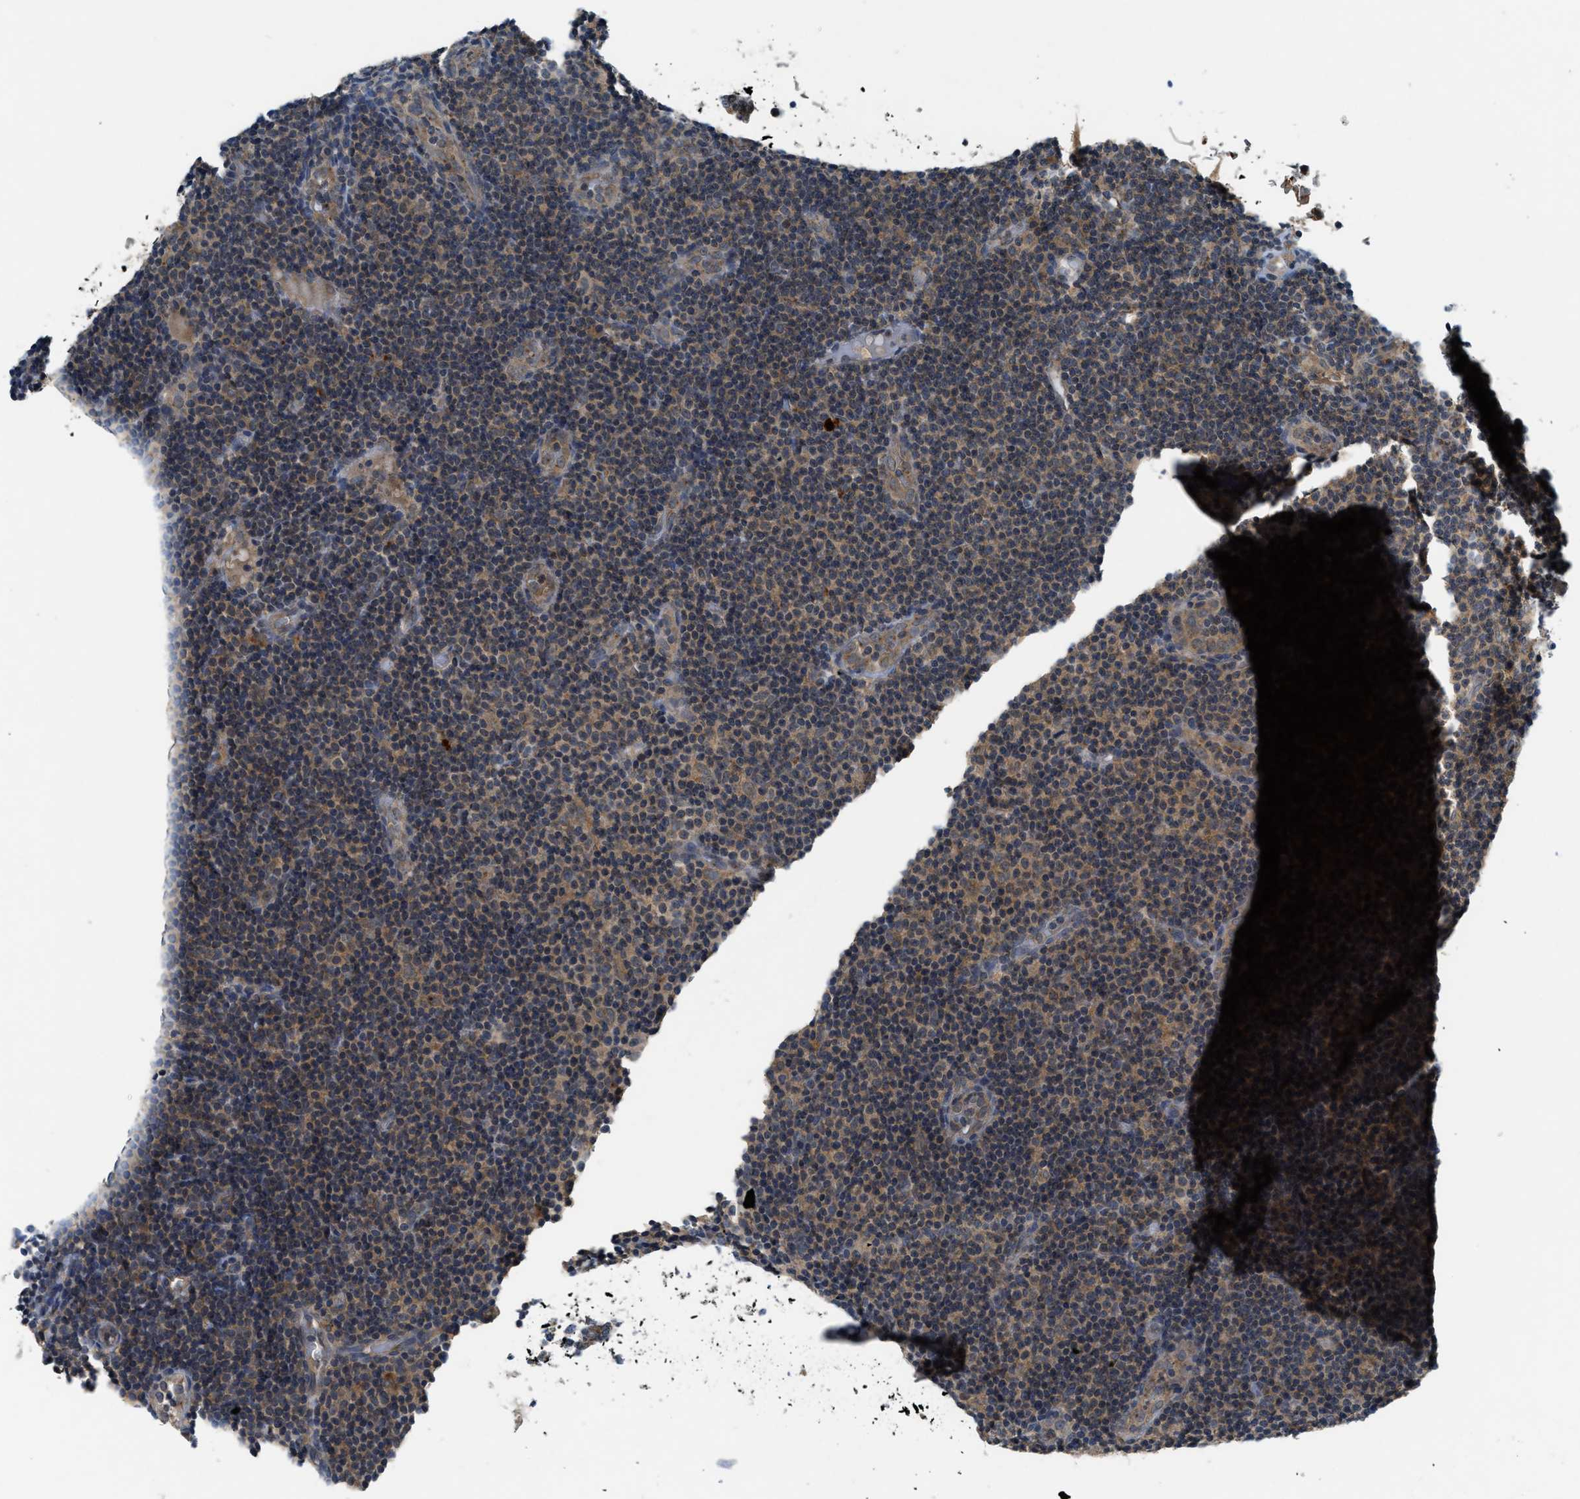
{"staining": {"intensity": "weak", "quantity": ">75%", "location": "cytoplasmic/membranous"}, "tissue": "lymphoma", "cell_type": "Tumor cells", "image_type": "cancer", "snomed": [{"axis": "morphology", "description": "Malignant lymphoma, non-Hodgkin's type, Low grade"}, {"axis": "topography", "description": "Lymph node"}], "caption": "Tumor cells demonstrate weak cytoplasmic/membranous expression in about >75% of cells in lymphoma. (Stains: DAB (3,3'-diaminobenzidine) in brown, nuclei in blue, Microscopy: brightfield microscopy at high magnification).", "gene": "PDE7A", "patient": {"sex": "male", "age": 83}}